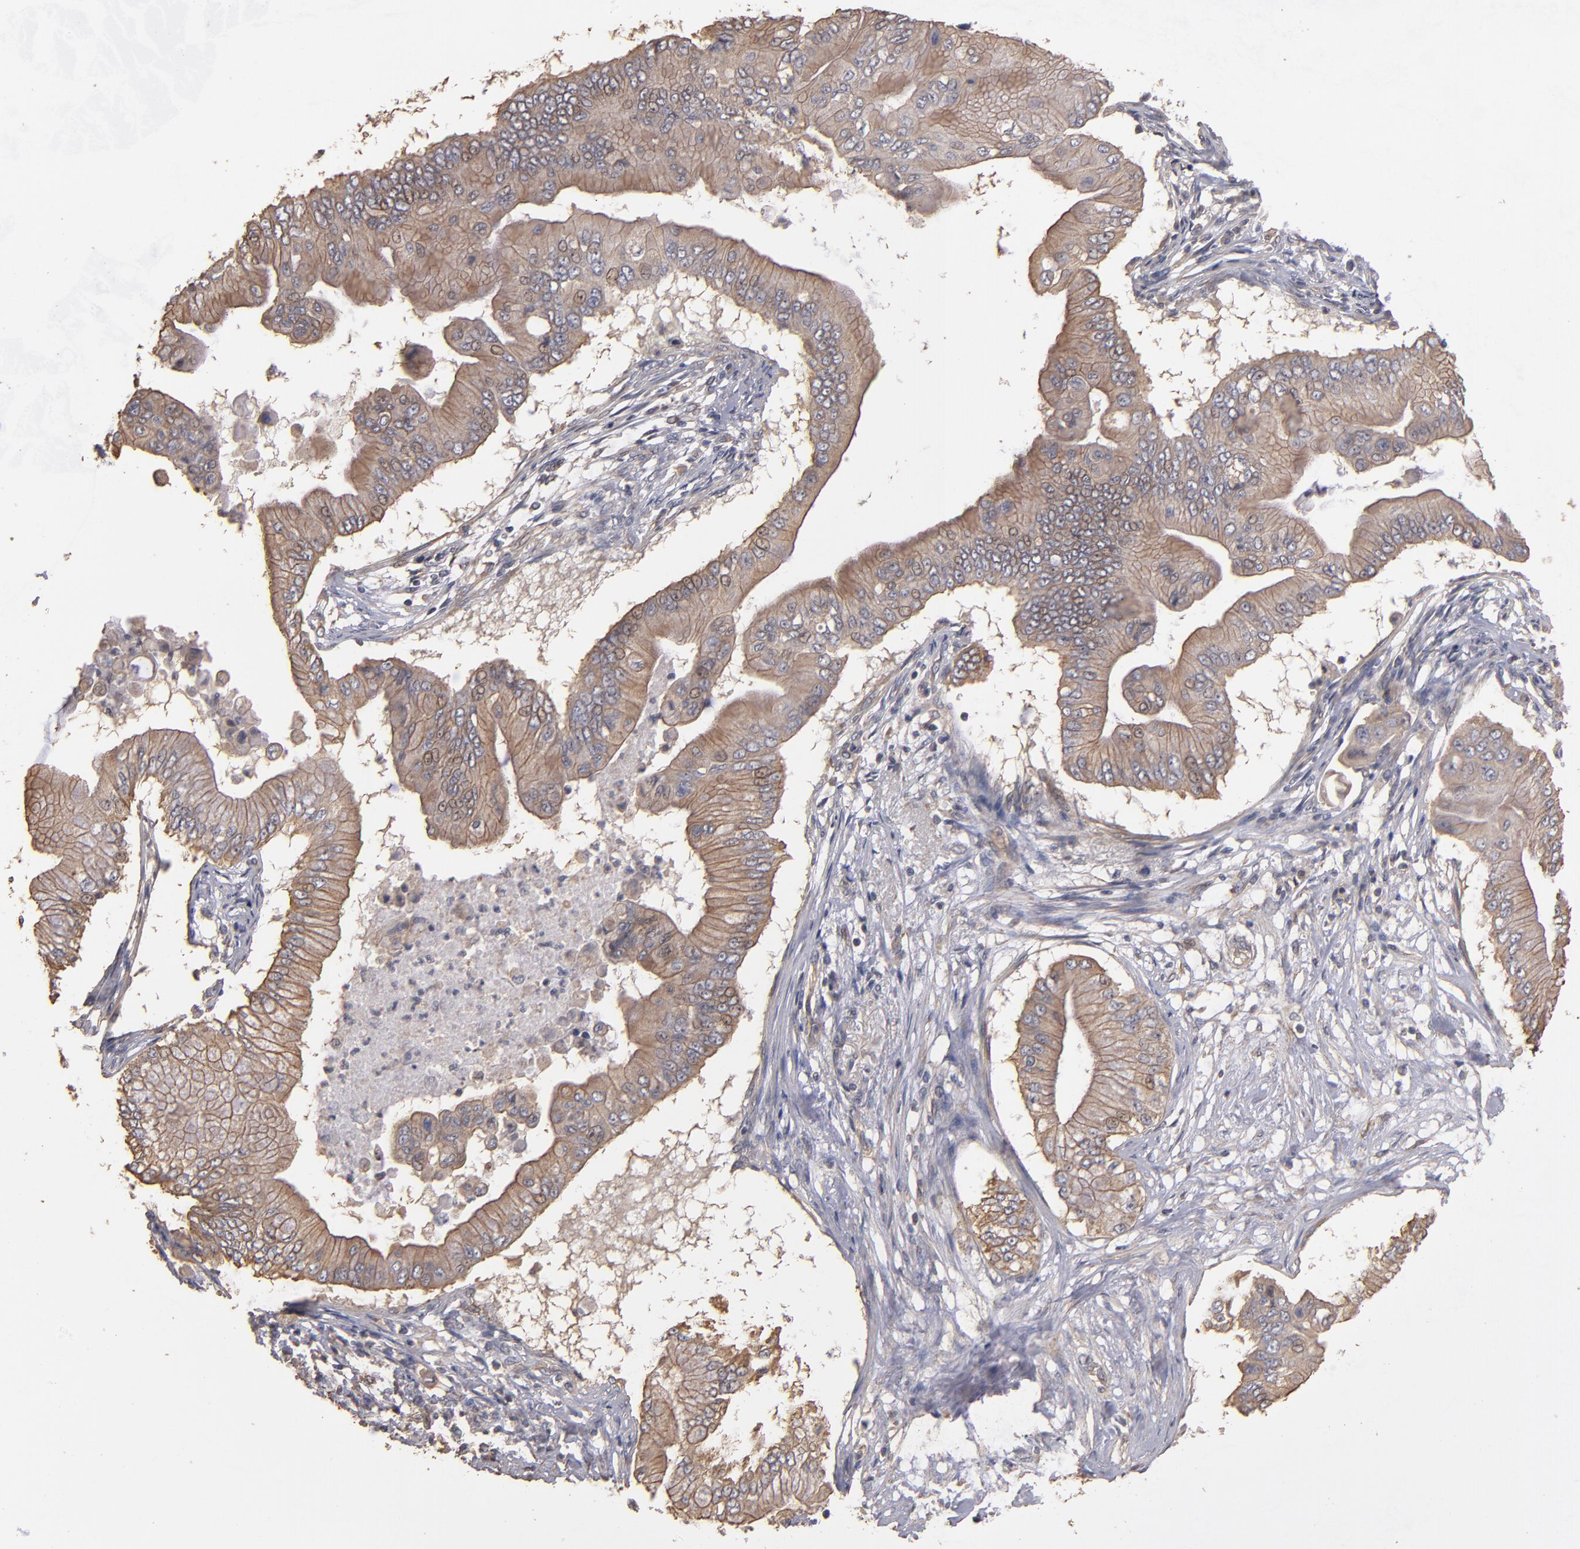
{"staining": {"intensity": "moderate", "quantity": ">75%", "location": "cytoplasmic/membranous,nuclear"}, "tissue": "pancreatic cancer", "cell_type": "Tumor cells", "image_type": "cancer", "snomed": [{"axis": "morphology", "description": "Adenocarcinoma, NOS"}, {"axis": "topography", "description": "Pancreas"}], "caption": "Pancreatic adenocarcinoma stained with a protein marker displays moderate staining in tumor cells.", "gene": "DMD", "patient": {"sex": "male", "age": 62}}